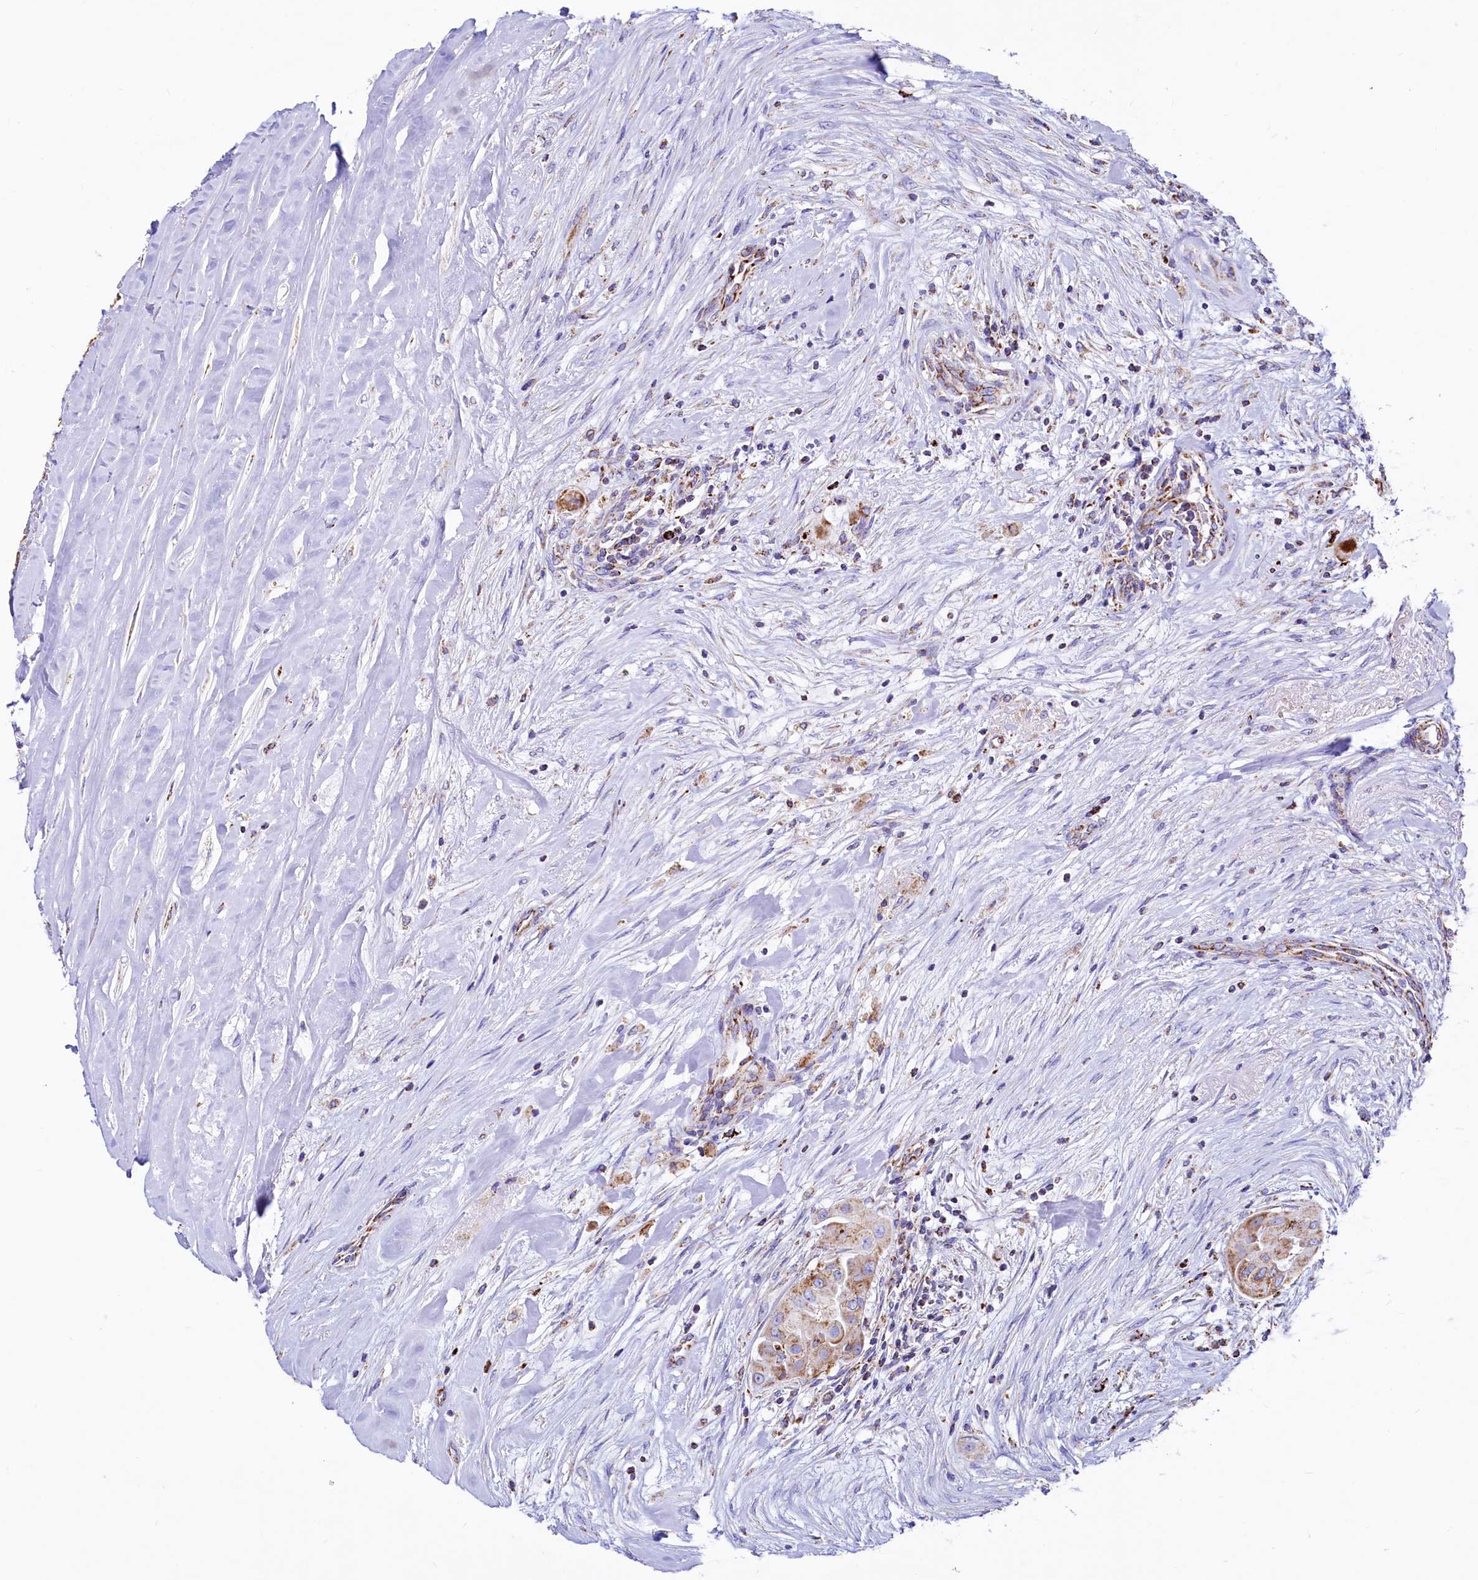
{"staining": {"intensity": "strong", "quantity": ">75%", "location": "cytoplasmic/membranous"}, "tissue": "thyroid cancer", "cell_type": "Tumor cells", "image_type": "cancer", "snomed": [{"axis": "morphology", "description": "Papillary adenocarcinoma, NOS"}, {"axis": "topography", "description": "Thyroid gland"}], "caption": "Immunohistochemical staining of human thyroid papillary adenocarcinoma demonstrates high levels of strong cytoplasmic/membranous protein positivity in approximately >75% of tumor cells. (IHC, brightfield microscopy, high magnification).", "gene": "IDH3A", "patient": {"sex": "female", "age": 59}}